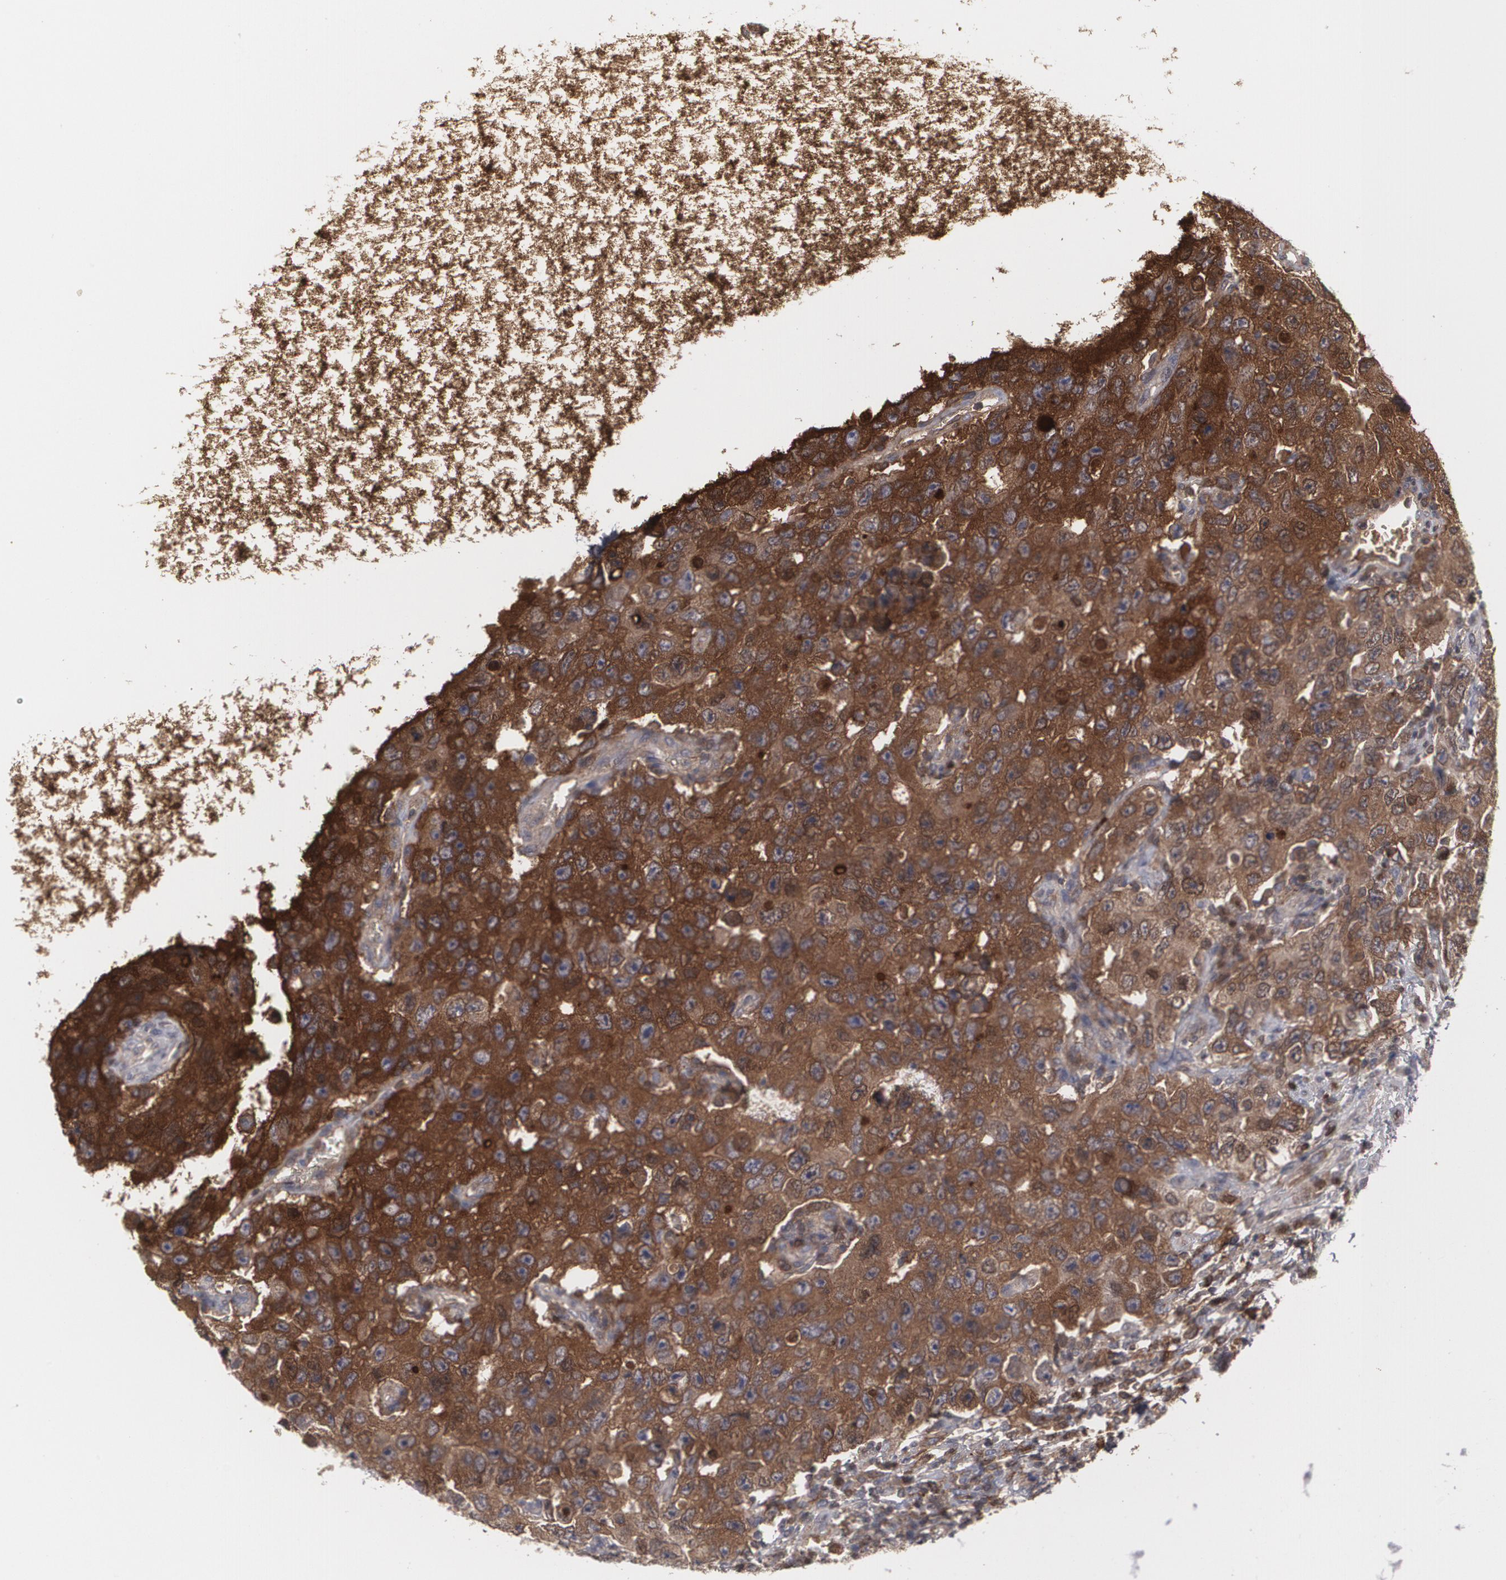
{"staining": {"intensity": "moderate", "quantity": ">75%", "location": "cytoplasmic/membranous"}, "tissue": "testis cancer", "cell_type": "Tumor cells", "image_type": "cancer", "snomed": [{"axis": "morphology", "description": "Carcinoma, Embryonal, NOS"}, {"axis": "topography", "description": "Testis"}], "caption": "Immunohistochemistry (IHC) micrograph of human testis embryonal carcinoma stained for a protein (brown), which exhibits medium levels of moderate cytoplasmic/membranous expression in approximately >75% of tumor cells.", "gene": "LRG1", "patient": {"sex": "male", "age": 26}}